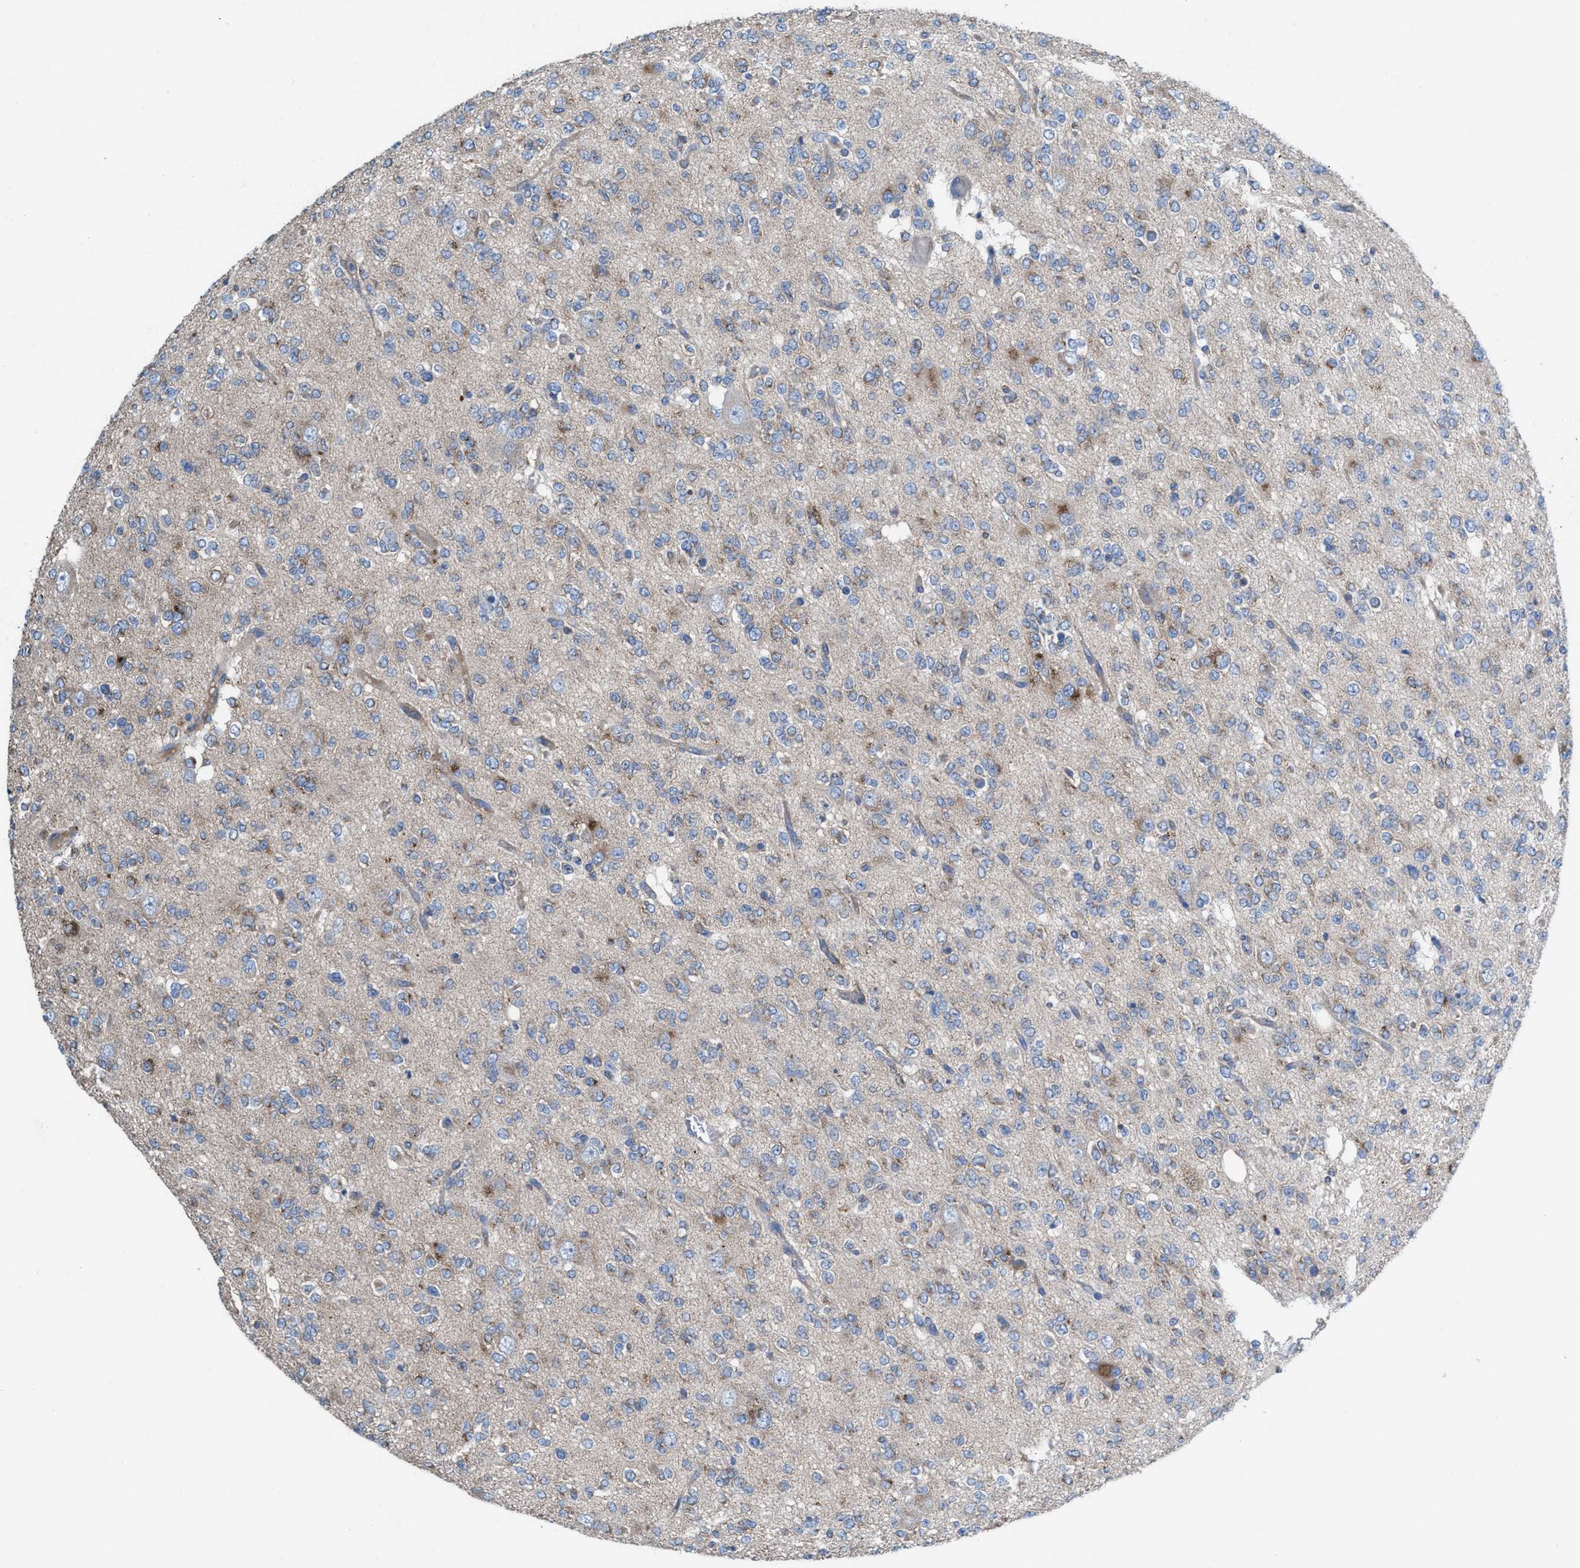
{"staining": {"intensity": "weak", "quantity": "<25%", "location": "cytoplasmic/membranous"}, "tissue": "glioma", "cell_type": "Tumor cells", "image_type": "cancer", "snomed": [{"axis": "morphology", "description": "Glioma, malignant, Low grade"}, {"axis": "topography", "description": "Brain"}], "caption": "Immunohistochemical staining of human glioma displays no significant expression in tumor cells.", "gene": "NYAP1", "patient": {"sex": "male", "age": 38}}